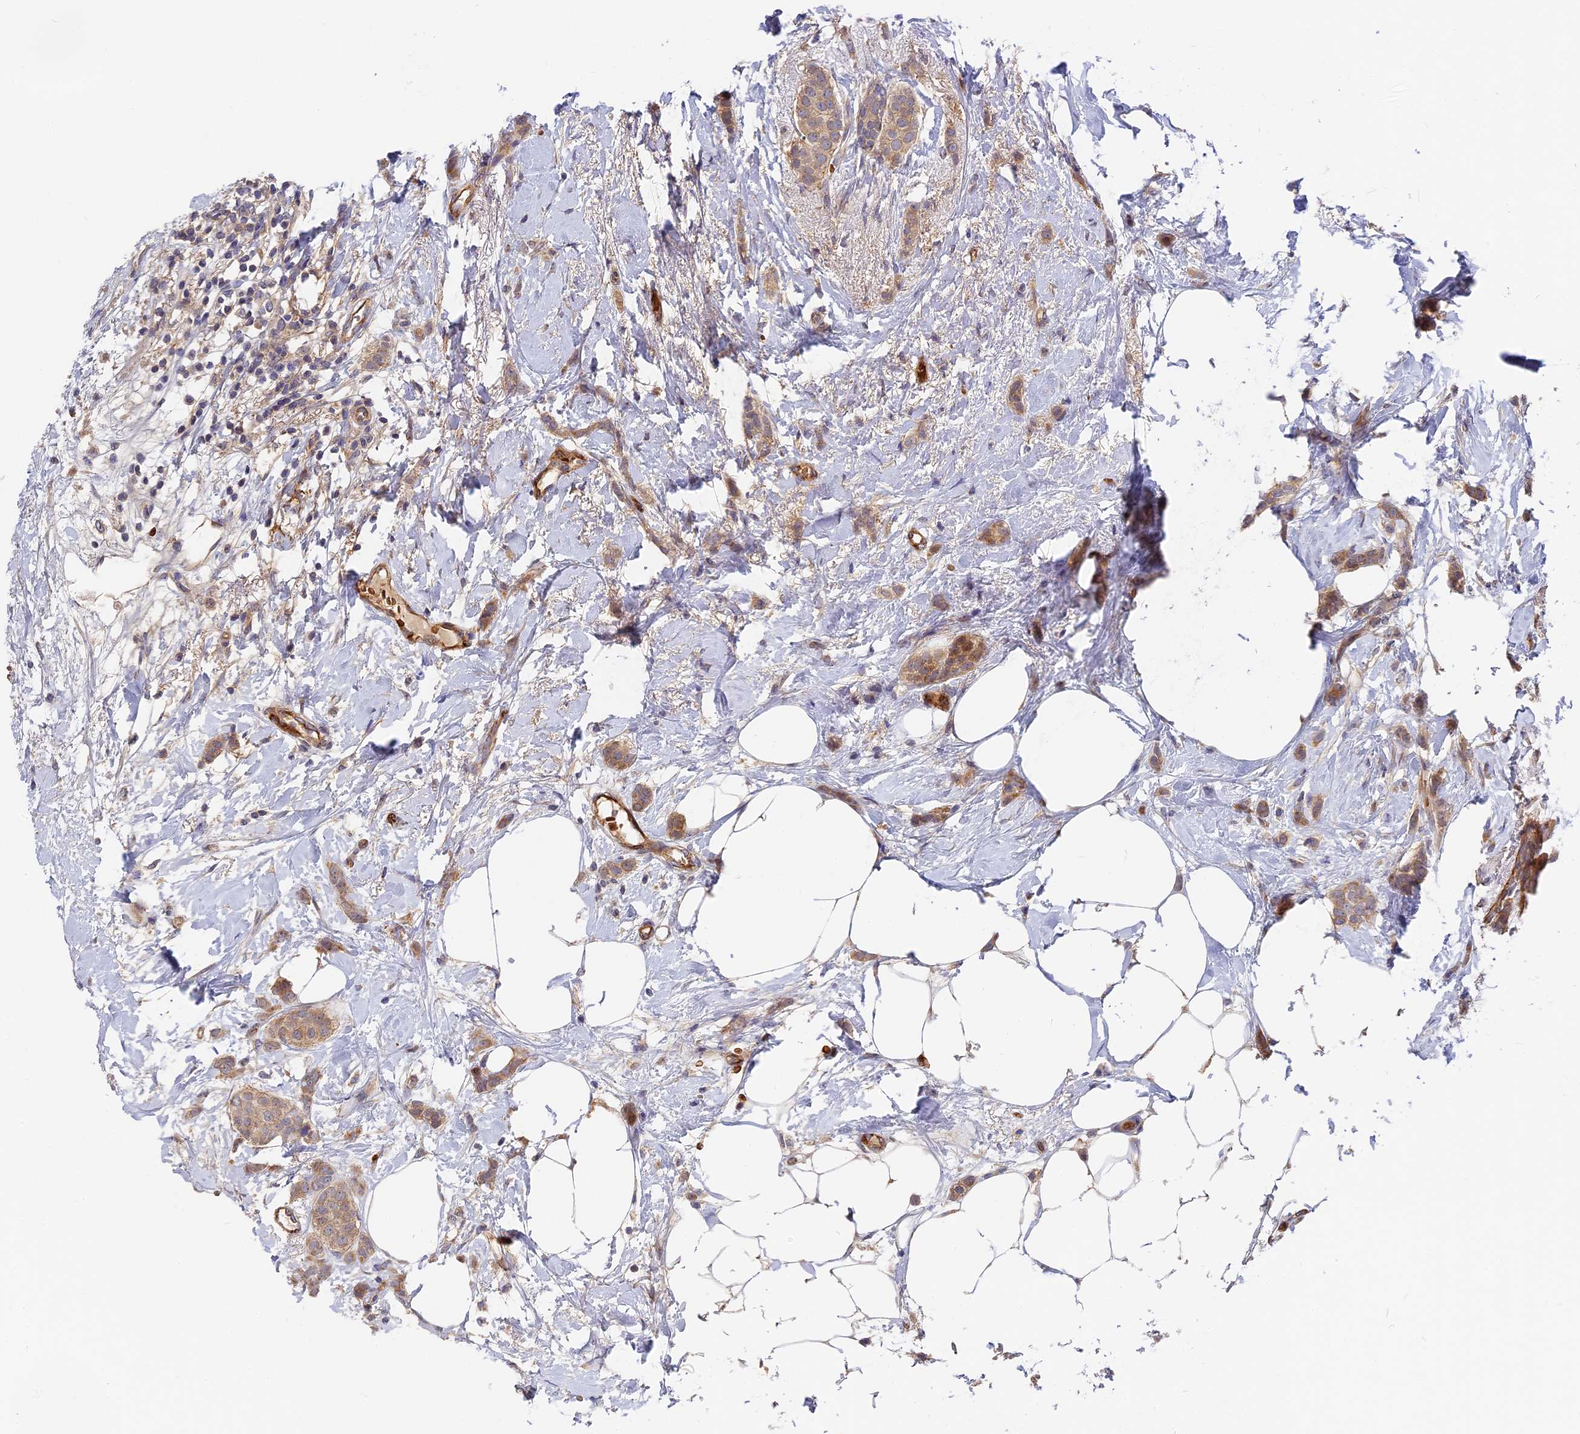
{"staining": {"intensity": "moderate", "quantity": ">75%", "location": "cytoplasmic/membranous"}, "tissue": "breast cancer", "cell_type": "Tumor cells", "image_type": "cancer", "snomed": [{"axis": "morphology", "description": "Duct carcinoma"}, {"axis": "topography", "description": "Breast"}], "caption": "Protein staining of intraductal carcinoma (breast) tissue displays moderate cytoplasmic/membranous positivity in approximately >75% of tumor cells. Using DAB (3,3'-diaminobenzidine) (brown) and hematoxylin (blue) stains, captured at high magnification using brightfield microscopy.", "gene": "MISP3", "patient": {"sex": "female", "age": 72}}